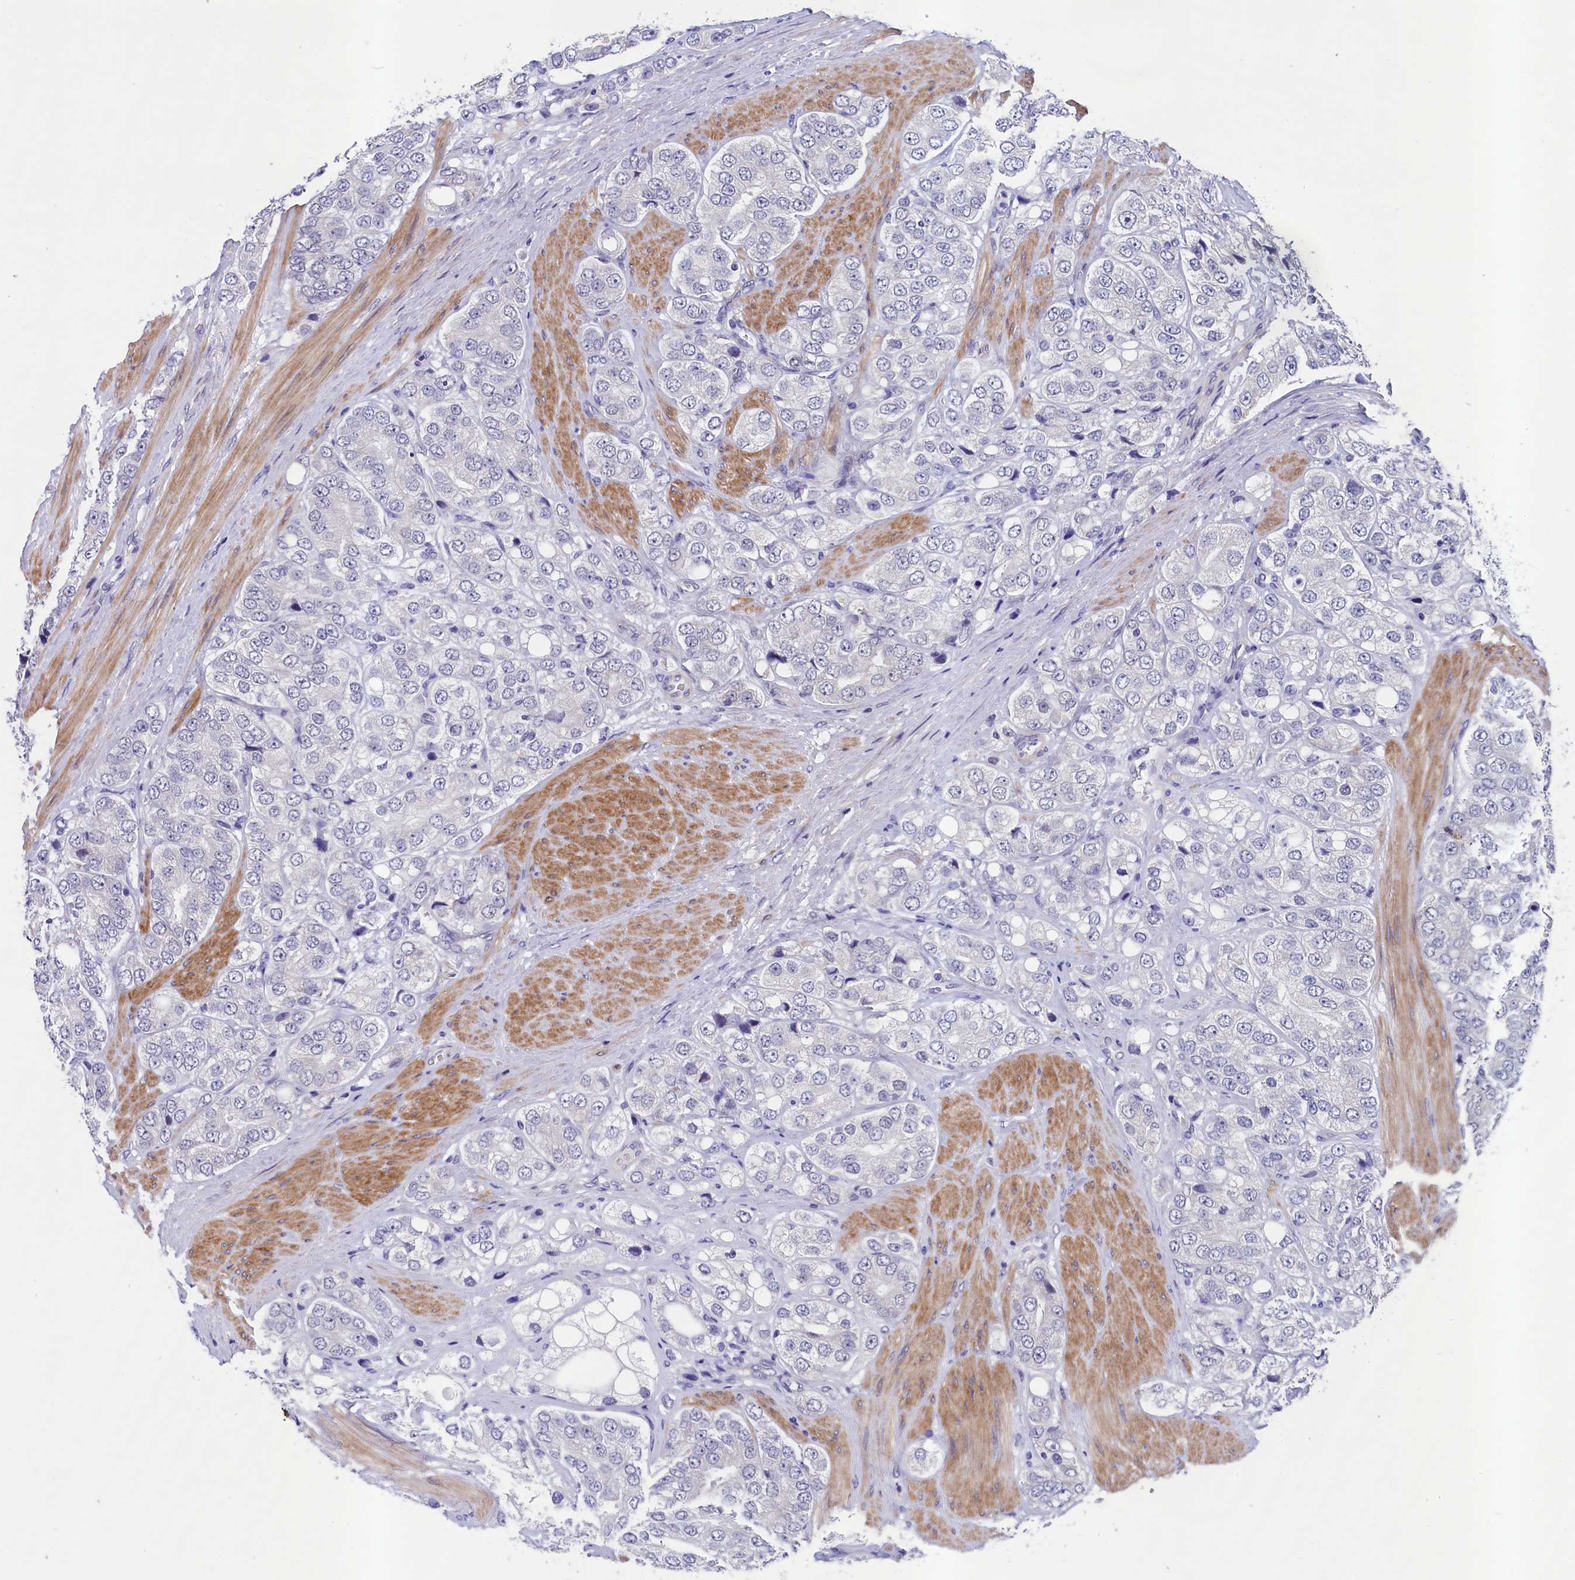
{"staining": {"intensity": "negative", "quantity": "none", "location": "none"}, "tissue": "prostate cancer", "cell_type": "Tumor cells", "image_type": "cancer", "snomed": [{"axis": "morphology", "description": "Adenocarcinoma, High grade"}, {"axis": "topography", "description": "Prostate"}], "caption": "Image shows no protein staining in tumor cells of prostate cancer (high-grade adenocarcinoma) tissue. (IHC, brightfield microscopy, high magnification).", "gene": "SCD5", "patient": {"sex": "male", "age": 50}}